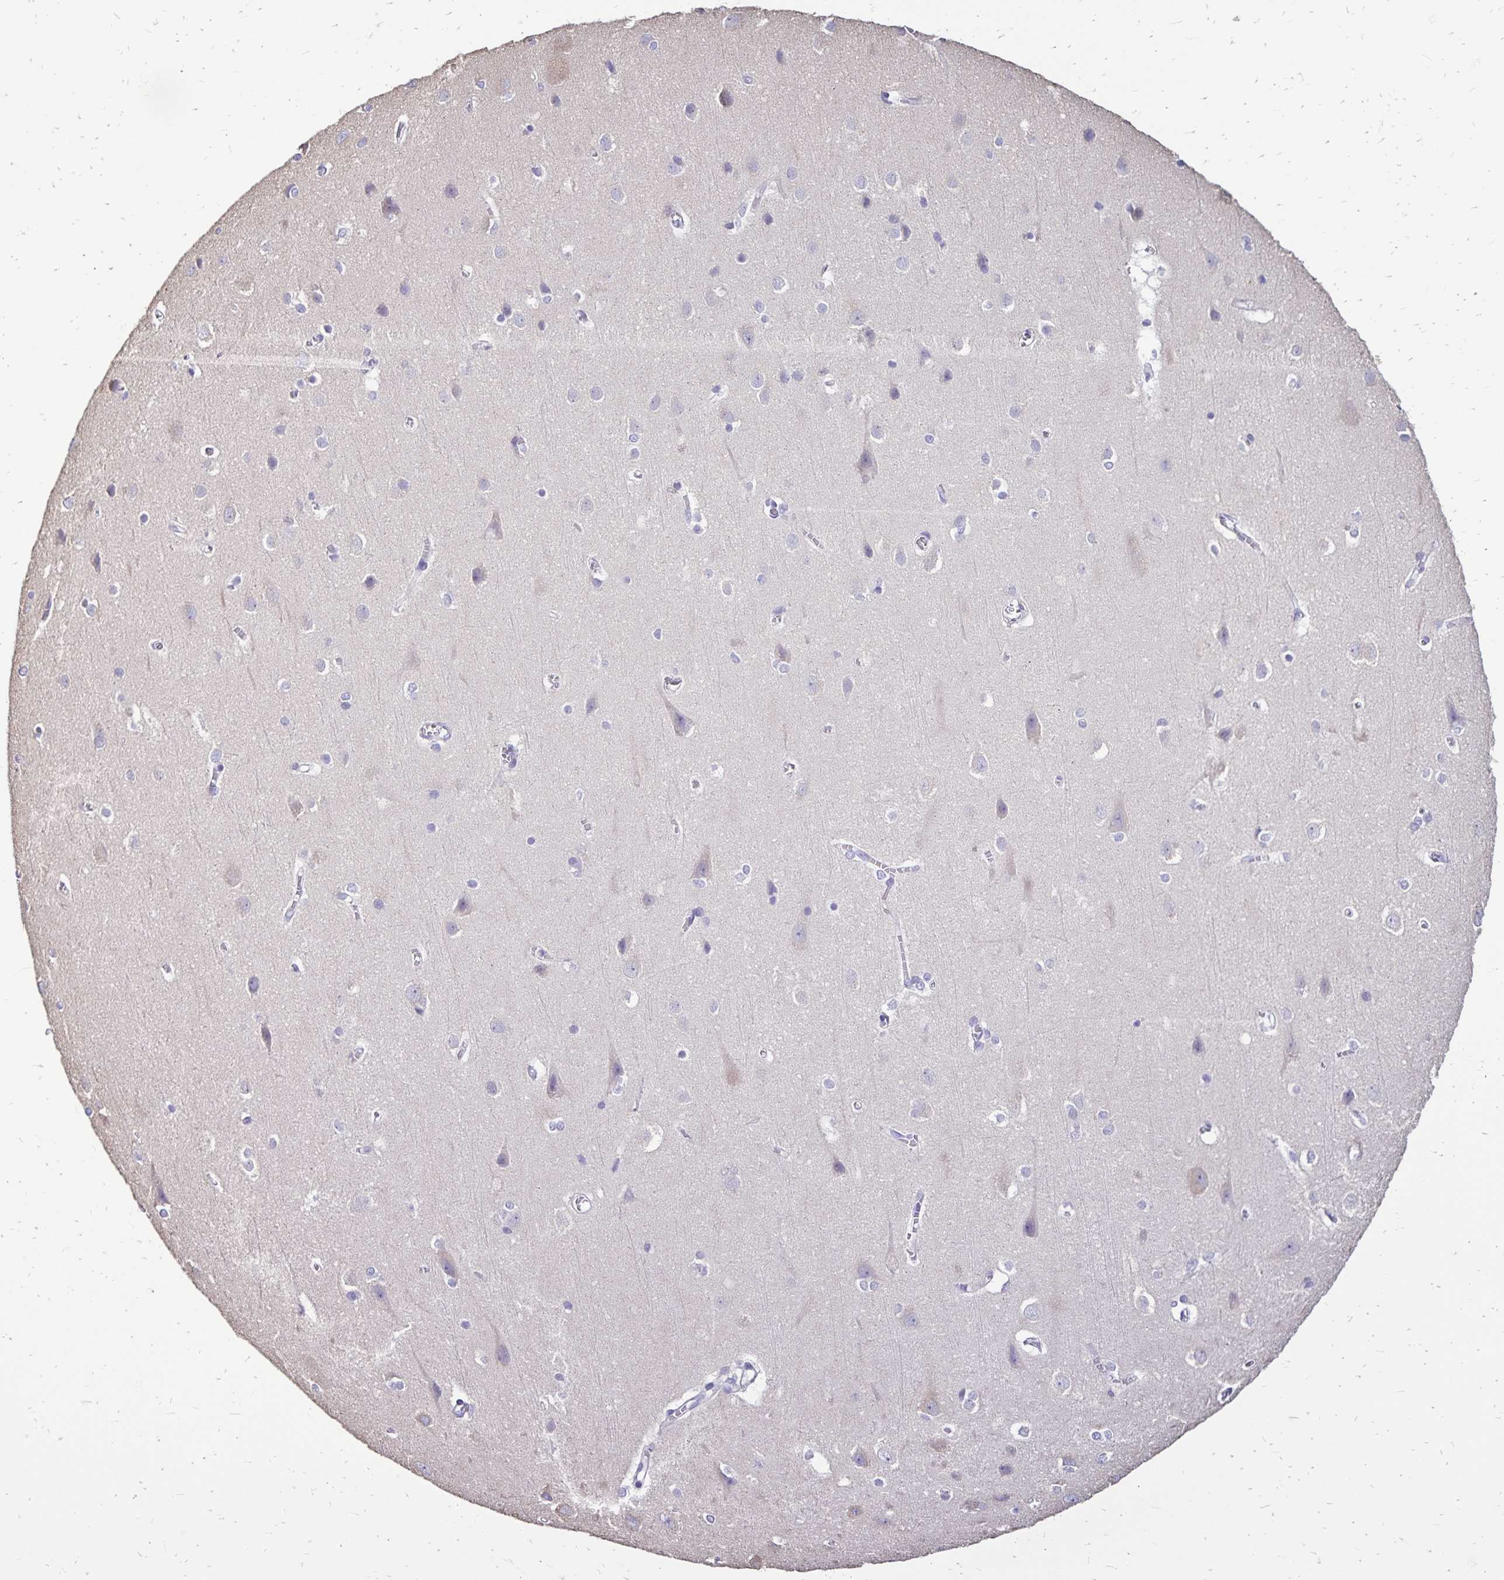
{"staining": {"intensity": "negative", "quantity": "none", "location": "none"}, "tissue": "cerebral cortex", "cell_type": "Endothelial cells", "image_type": "normal", "snomed": [{"axis": "morphology", "description": "Normal tissue, NOS"}, {"axis": "topography", "description": "Cerebral cortex"}], "caption": "Immunohistochemical staining of normal cerebral cortex displays no significant expression in endothelial cells. (Immunohistochemistry, brightfield microscopy, high magnification).", "gene": "EVPL", "patient": {"sex": "male", "age": 37}}